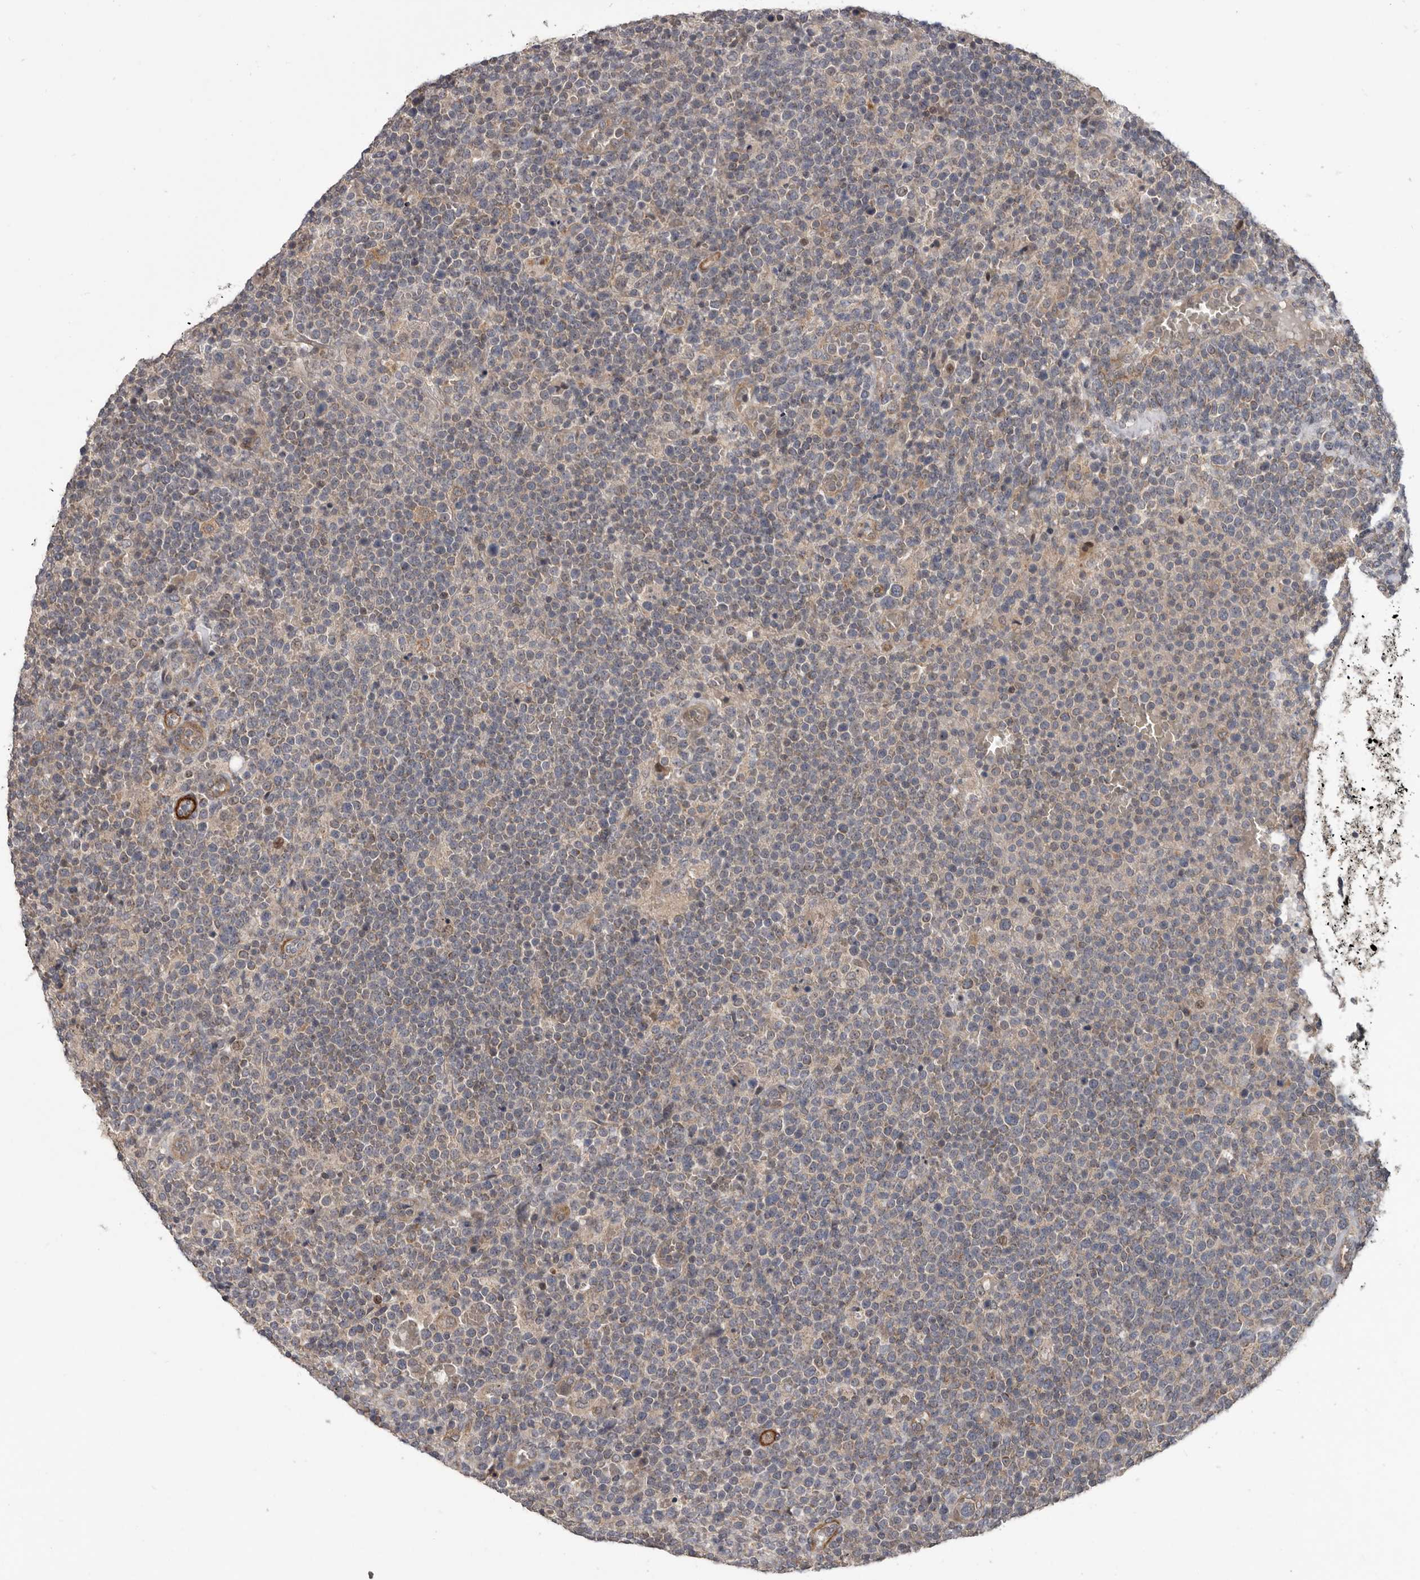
{"staining": {"intensity": "weak", "quantity": "<25%", "location": "cytoplasmic/membranous"}, "tissue": "lymphoma", "cell_type": "Tumor cells", "image_type": "cancer", "snomed": [{"axis": "morphology", "description": "Malignant lymphoma, non-Hodgkin's type, High grade"}, {"axis": "topography", "description": "Lymph node"}], "caption": "Tumor cells show no significant protein expression in high-grade malignant lymphoma, non-Hodgkin's type.", "gene": "FGFR4", "patient": {"sex": "male", "age": 61}}